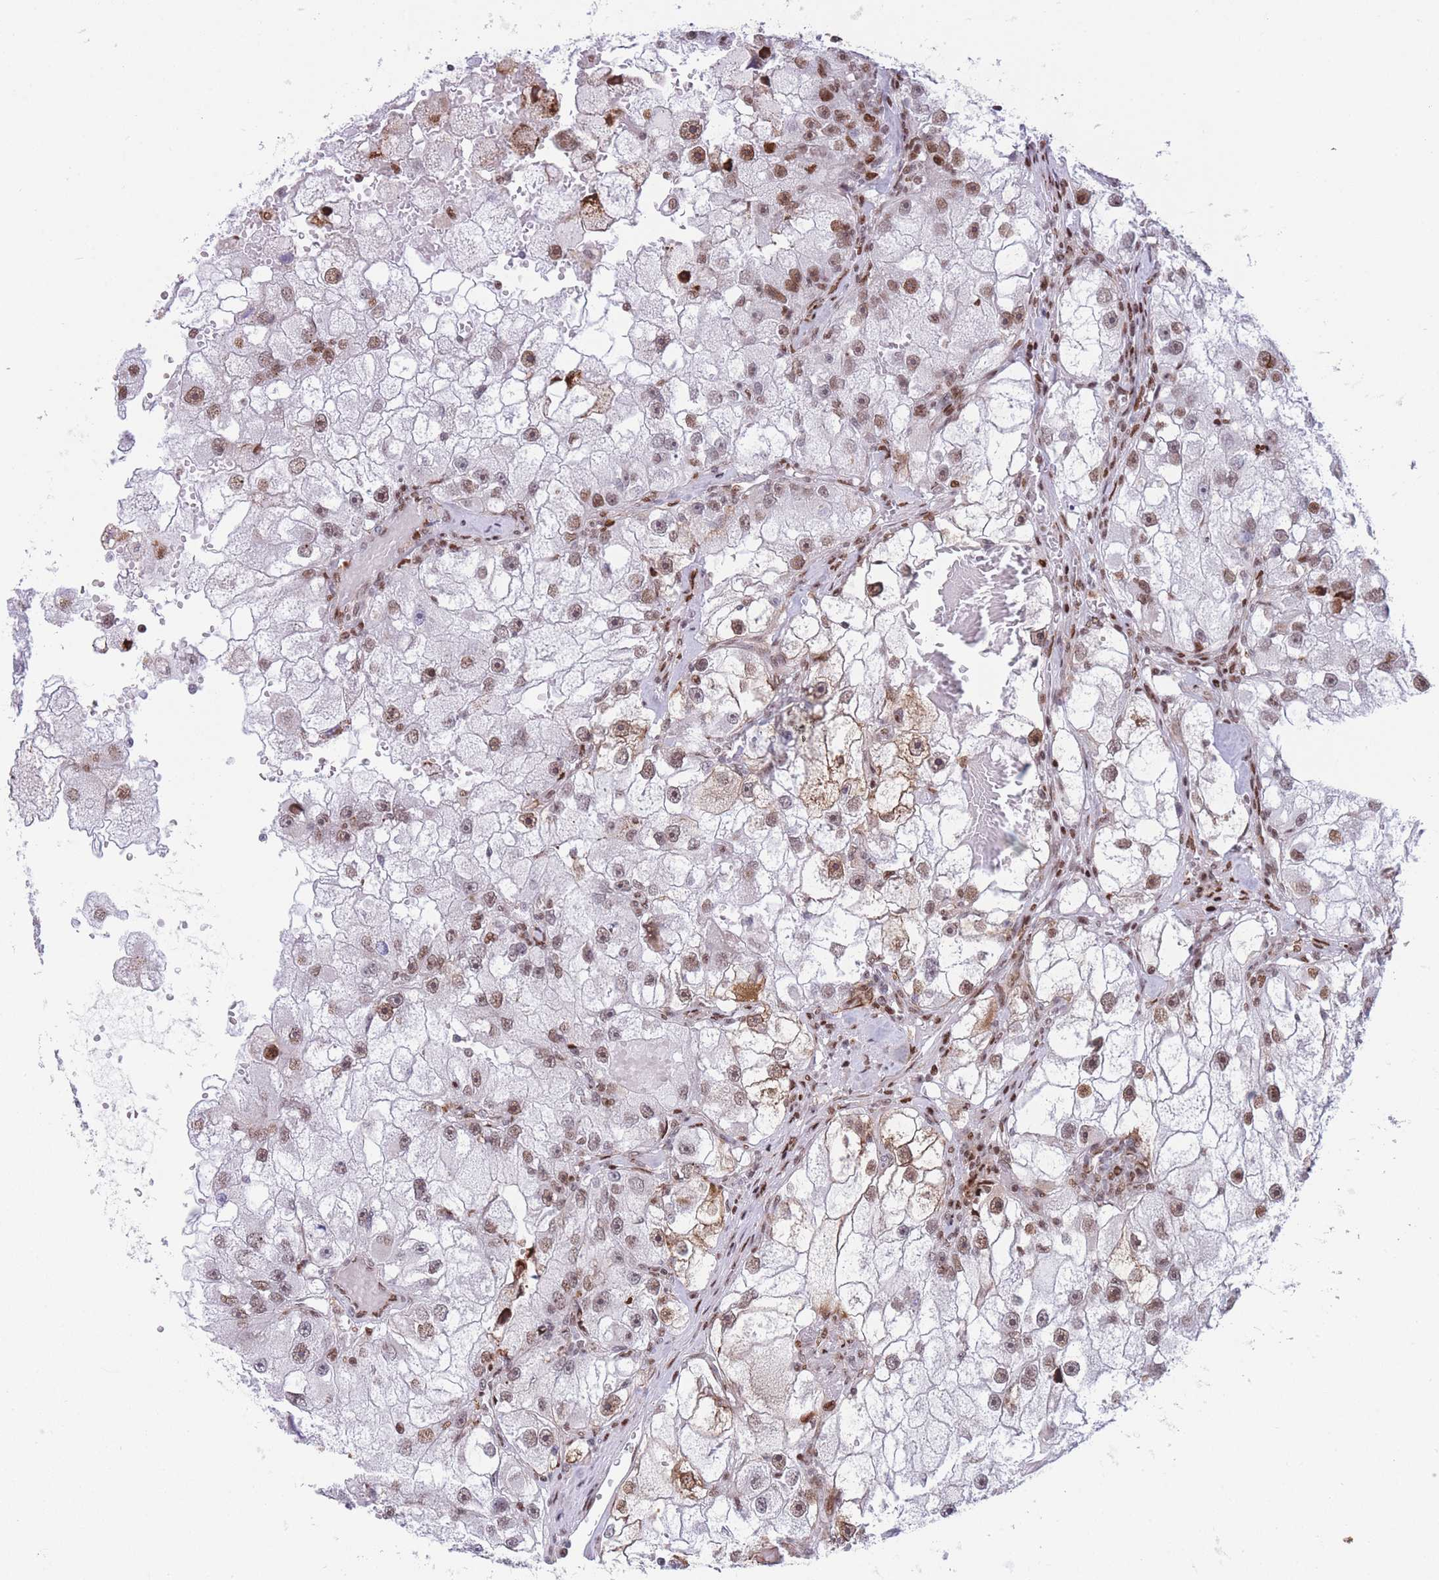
{"staining": {"intensity": "moderate", "quantity": "25%-75%", "location": "nuclear"}, "tissue": "renal cancer", "cell_type": "Tumor cells", "image_type": "cancer", "snomed": [{"axis": "morphology", "description": "Adenocarcinoma, NOS"}, {"axis": "topography", "description": "Kidney"}], "caption": "An image showing moderate nuclear expression in approximately 25%-75% of tumor cells in renal cancer, as visualized by brown immunohistochemical staining.", "gene": "DNAJC3", "patient": {"sex": "male", "age": 63}}